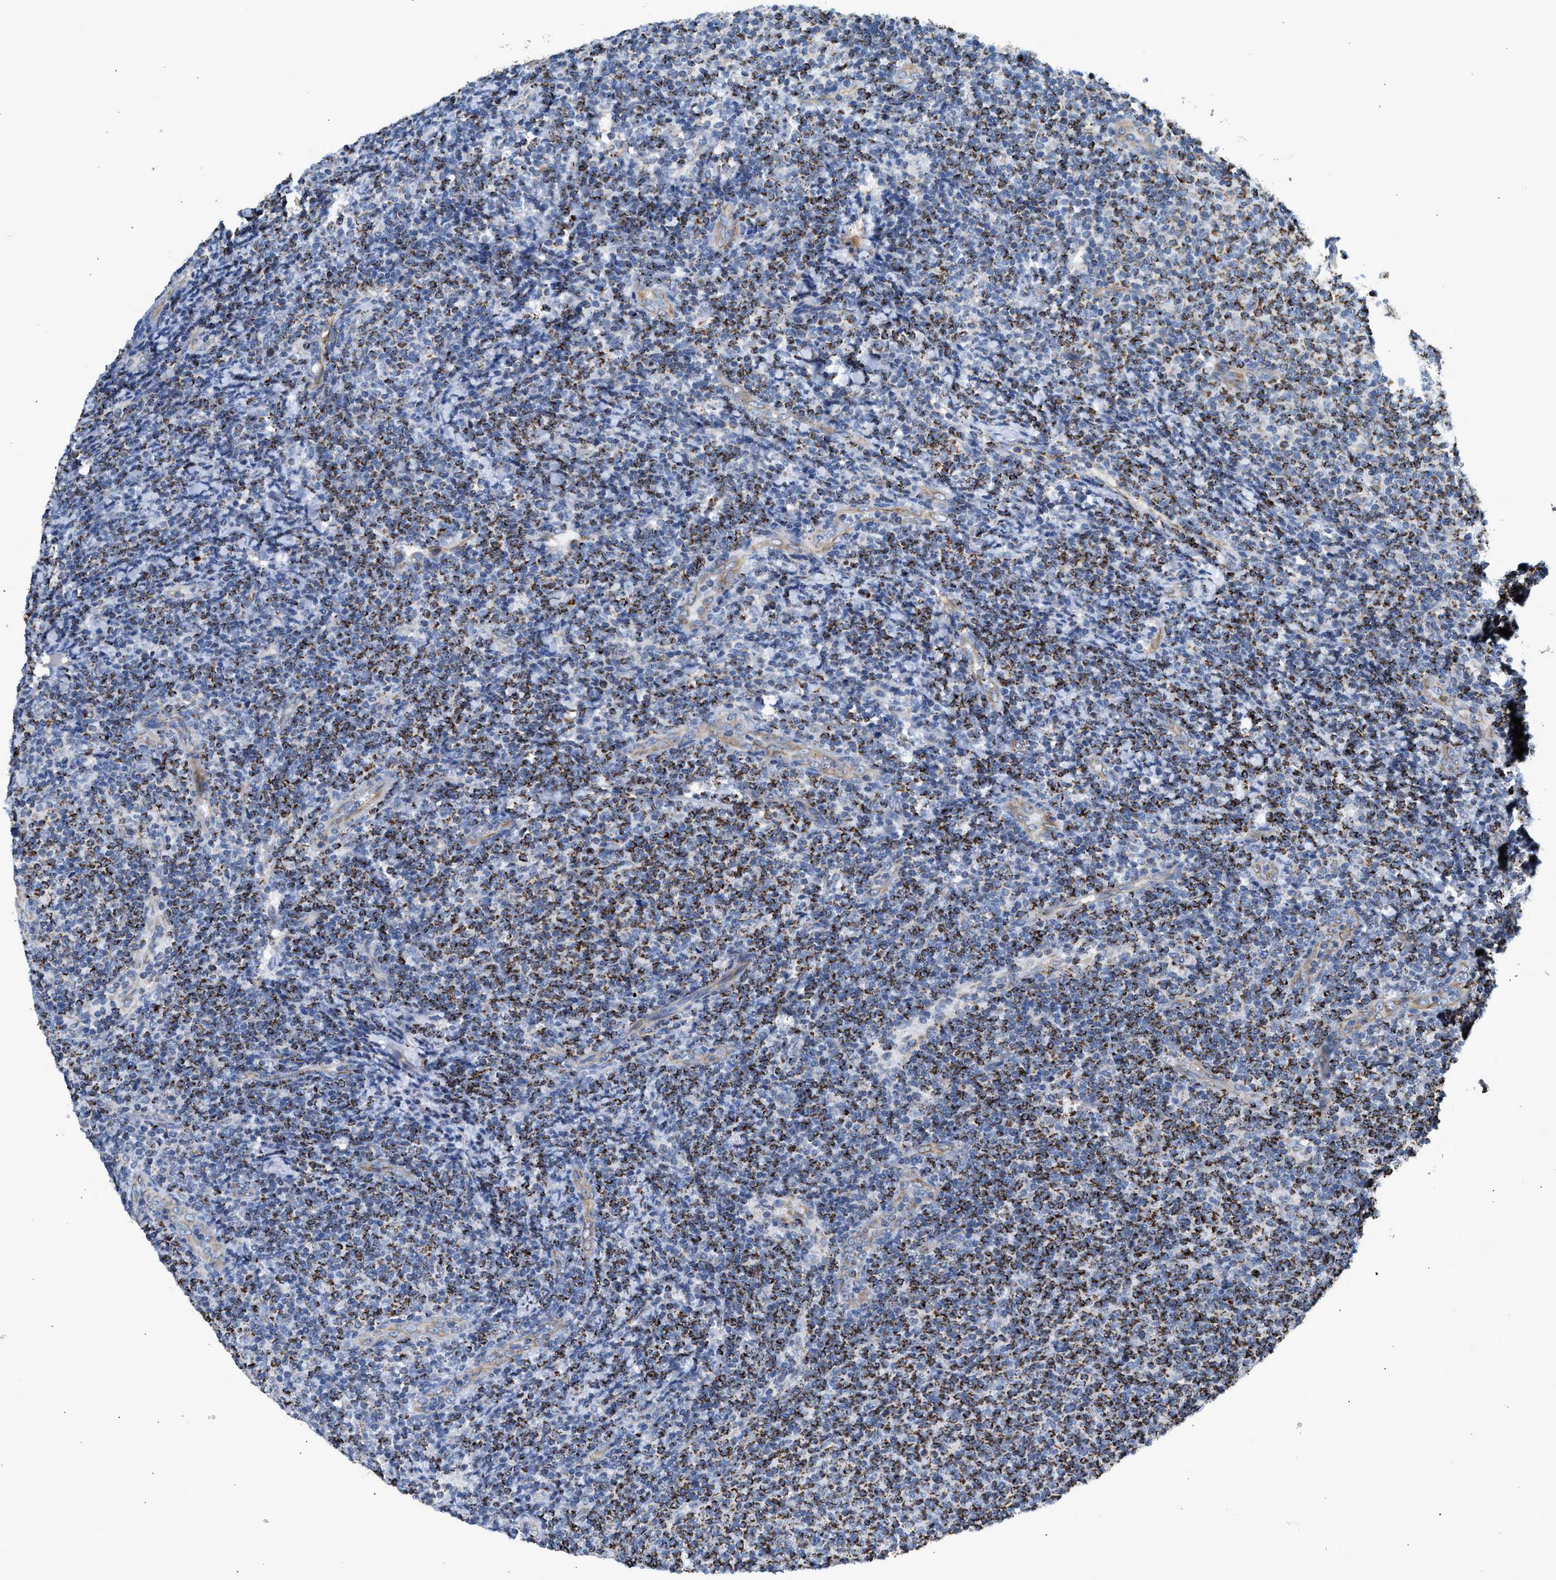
{"staining": {"intensity": "strong", "quantity": "25%-75%", "location": "cytoplasmic/membranous"}, "tissue": "lymphoma", "cell_type": "Tumor cells", "image_type": "cancer", "snomed": [{"axis": "morphology", "description": "Malignant lymphoma, non-Hodgkin's type, Low grade"}, {"axis": "topography", "description": "Lymph node"}], "caption": "This histopathology image shows malignant lymphoma, non-Hodgkin's type (low-grade) stained with immunohistochemistry to label a protein in brown. The cytoplasmic/membranous of tumor cells show strong positivity for the protein. Nuclei are counter-stained blue.", "gene": "GOT2", "patient": {"sex": "male", "age": 66}}